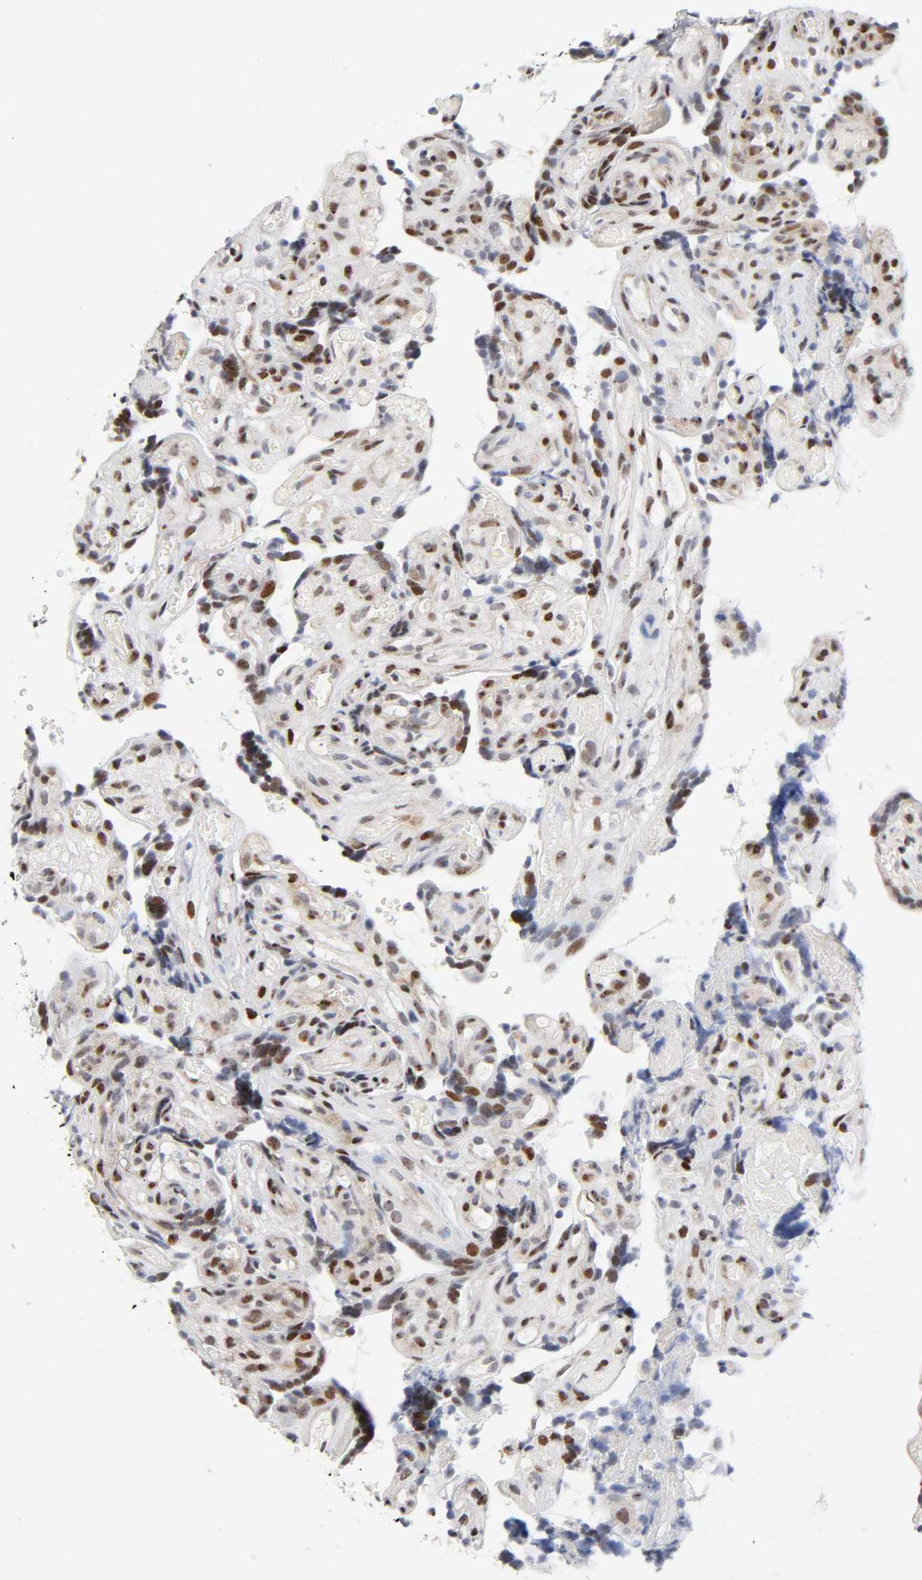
{"staining": {"intensity": "strong", "quantity": ">75%", "location": "cytoplasmic/membranous,nuclear"}, "tissue": "placenta", "cell_type": "Decidual cells", "image_type": "normal", "snomed": [{"axis": "morphology", "description": "Normal tissue, NOS"}, {"axis": "topography", "description": "Placenta"}], "caption": "Brown immunohistochemical staining in normal human placenta exhibits strong cytoplasmic/membranous,nuclear positivity in approximately >75% of decidual cells. (Brightfield microscopy of DAB IHC at high magnification).", "gene": "STK38", "patient": {"sex": "female", "age": 30}}